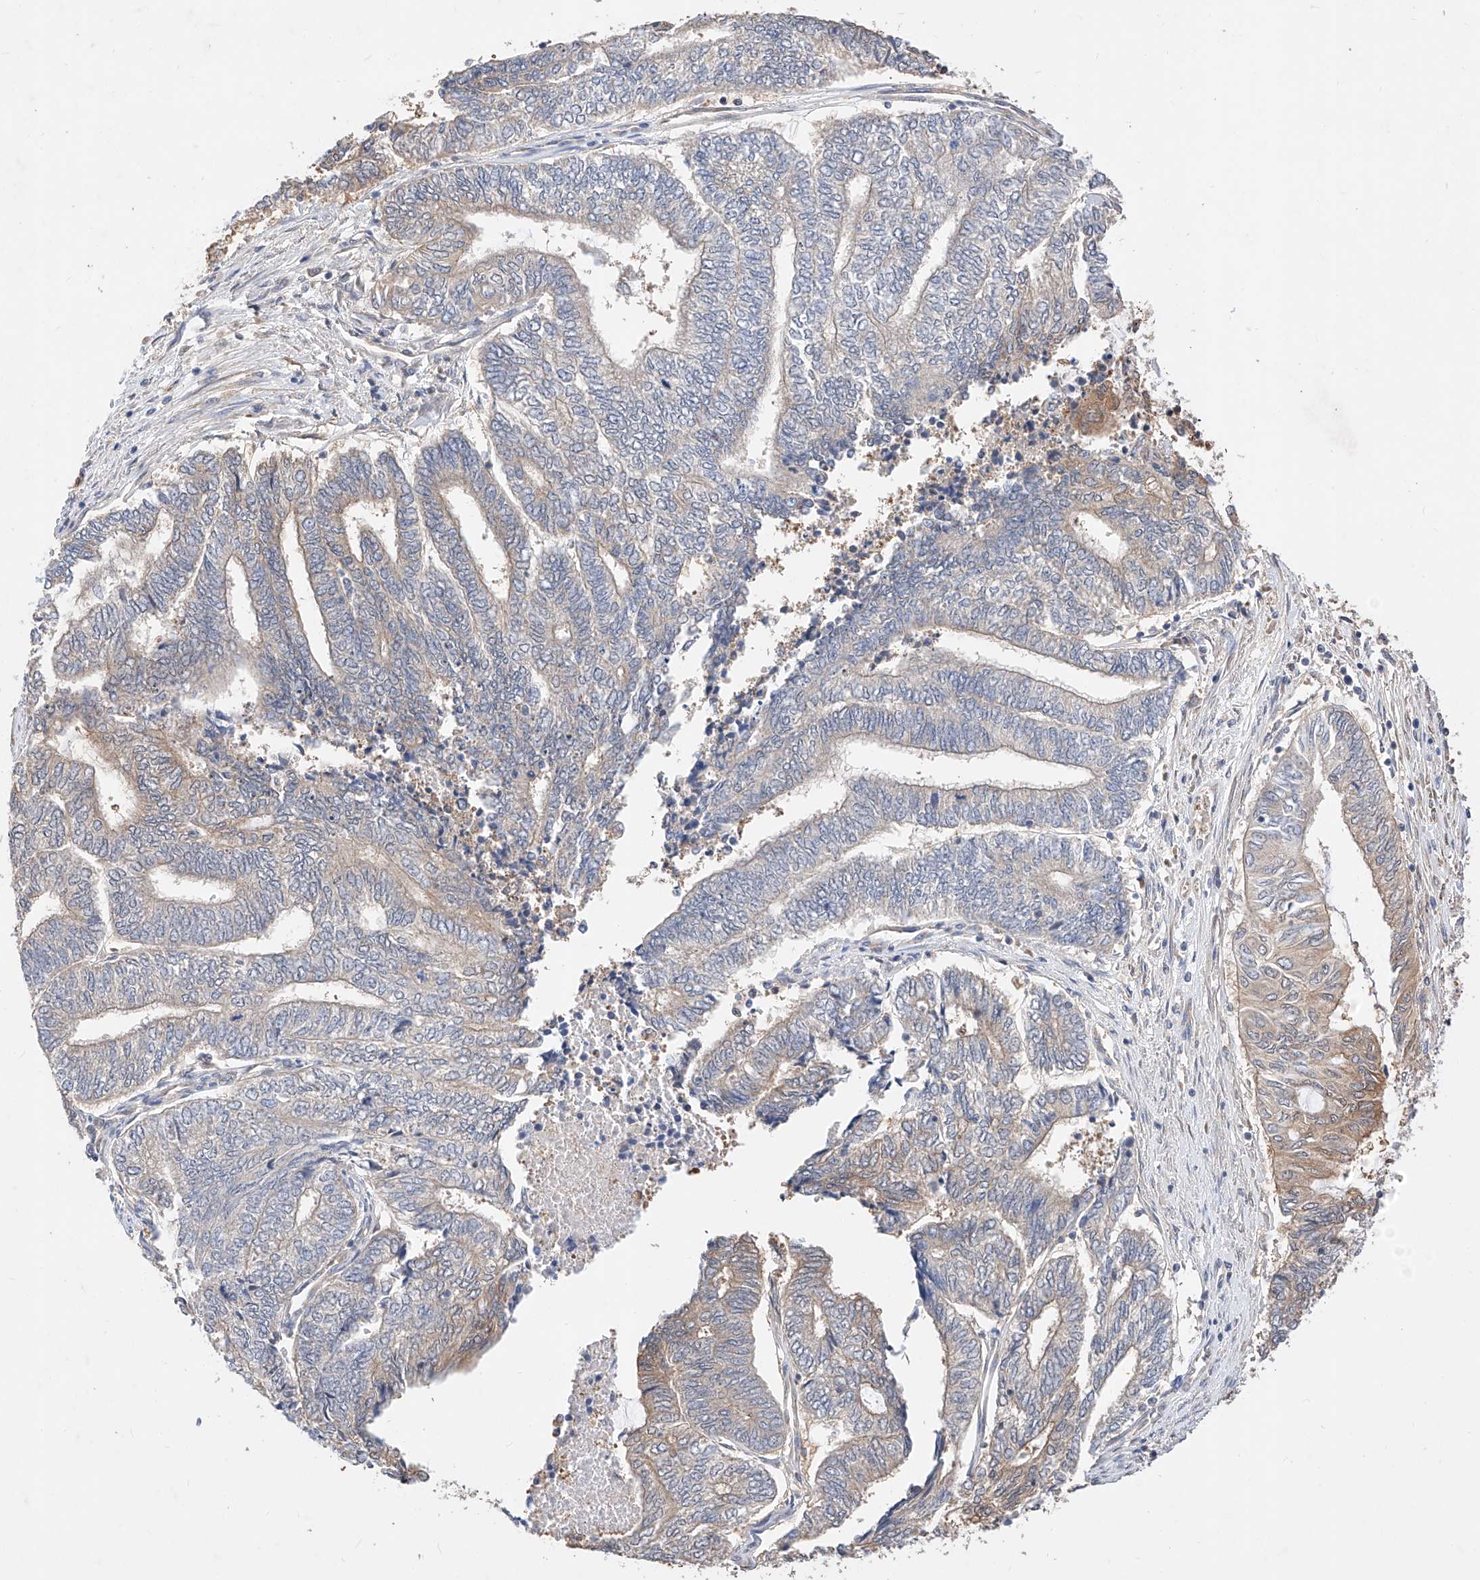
{"staining": {"intensity": "moderate", "quantity": "<25%", "location": "cytoplasmic/membranous"}, "tissue": "endometrial cancer", "cell_type": "Tumor cells", "image_type": "cancer", "snomed": [{"axis": "morphology", "description": "Adenocarcinoma, NOS"}, {"axis": "topography", "description": "Uterus"}, {"axis": "topography", "description": "Endometrium"}], "caption": "IHC (DAB (3,3'-diaminobenzidine)) staining of endometrial cancer (adenocarcinoma) displays moderate cytoplasmic/membranous protein positivity in about <25% of tumor cells.", "gene": "ZSCAN4", "patient": {"sex": "female", "age": 70}}